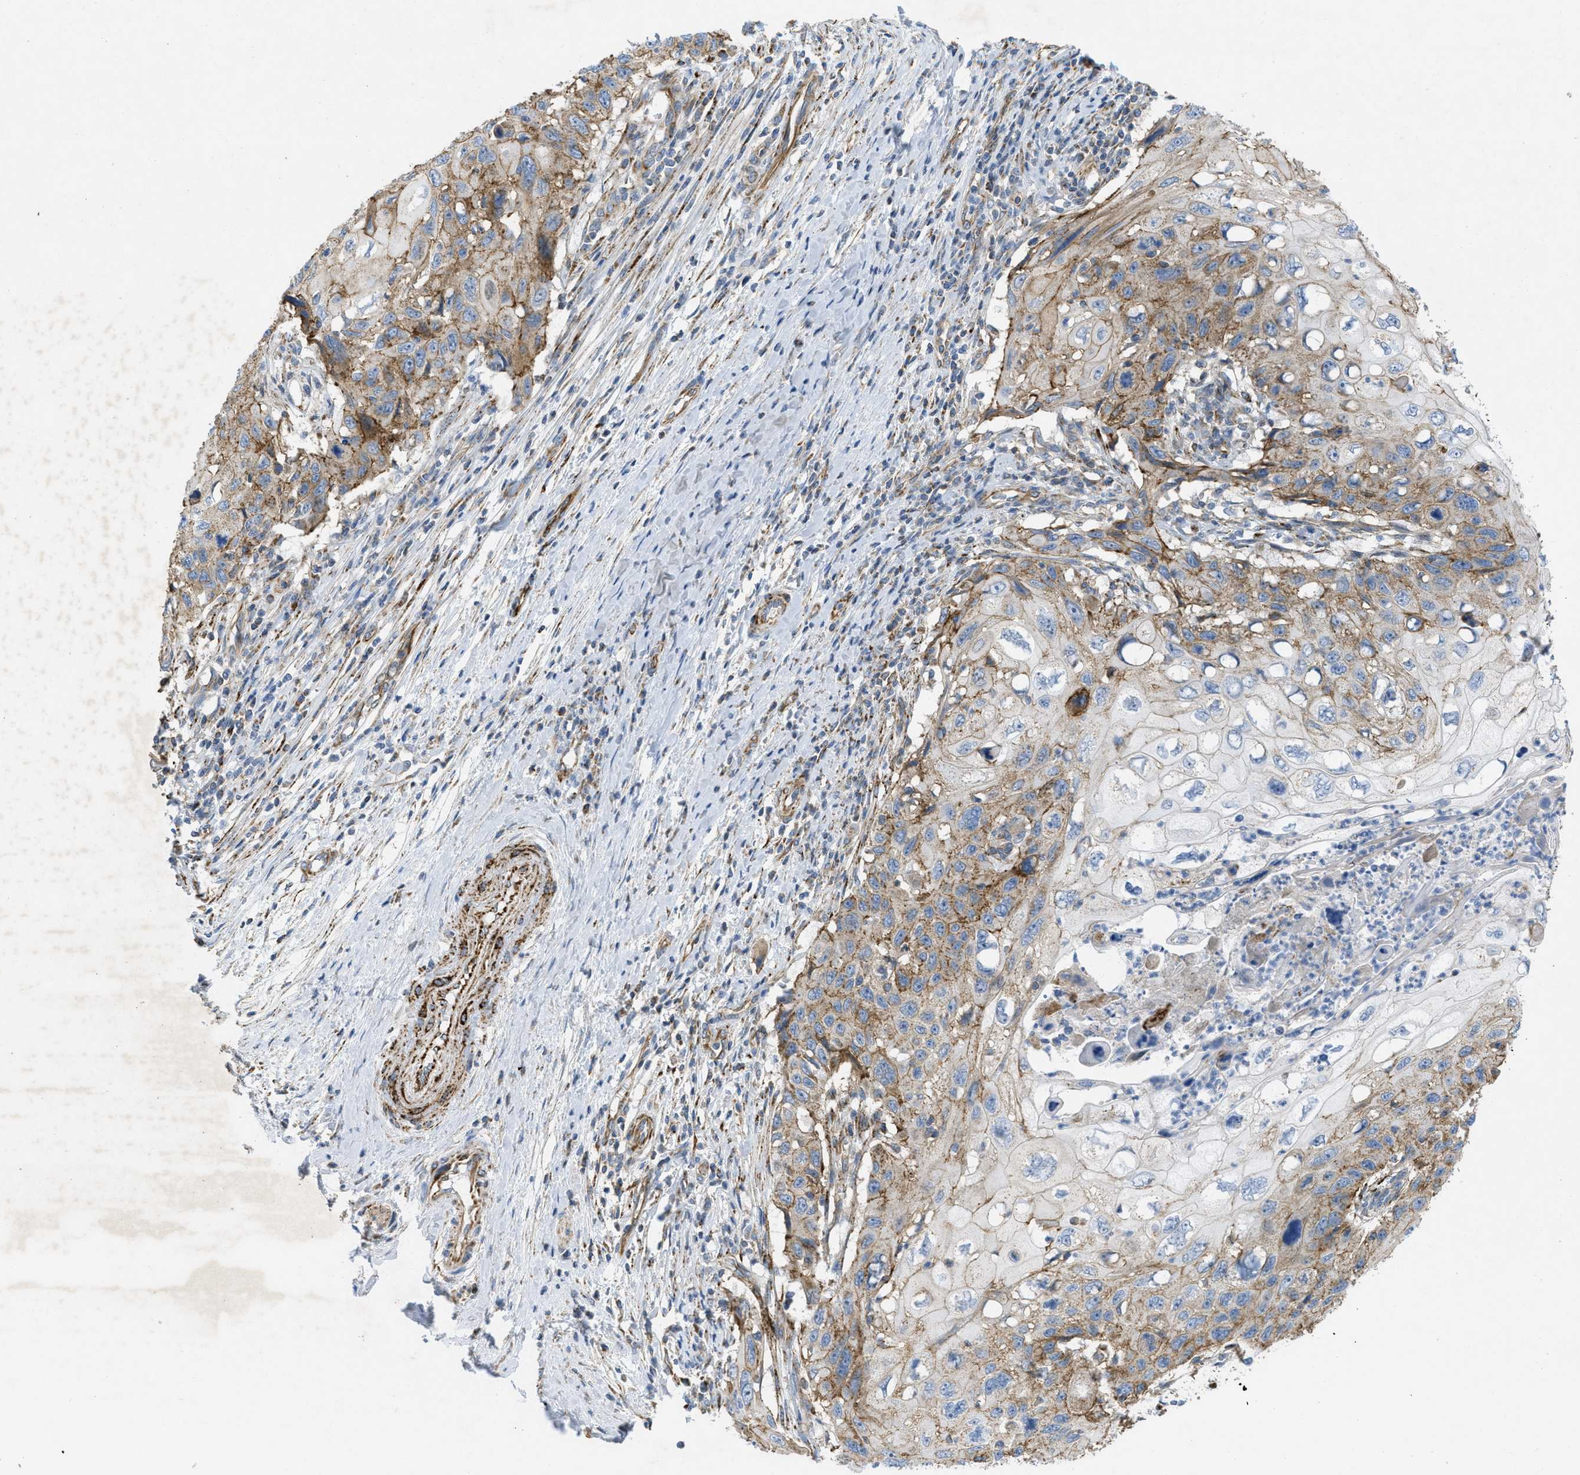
{"staining": {"intensity": "moderate", "quantity": "25%-75%", "location": "cytoplasmic/membranous"}, "tissue": "cervical cancer", "cell_type": "Tumor cells", "image_type": "cancer", "snomed": [{"axis": "morphology", "description": "Squamous cell carcinoma, NOS"}, {"axis": "topography", "description": "Cervix"}], "caption": "High-magnification brightfield microscopy of cervical cancer stained with DAB (3,3'-diaminobenzidine) (brown) and counterstained with hematoxylin (blue). tumor cells exhibit moderate cytoplasmic/membranous staining is appreciated in about25%-75% of cells.", "gene": "BTN3A1", "patient": {"sex": "female", "age": 70}}